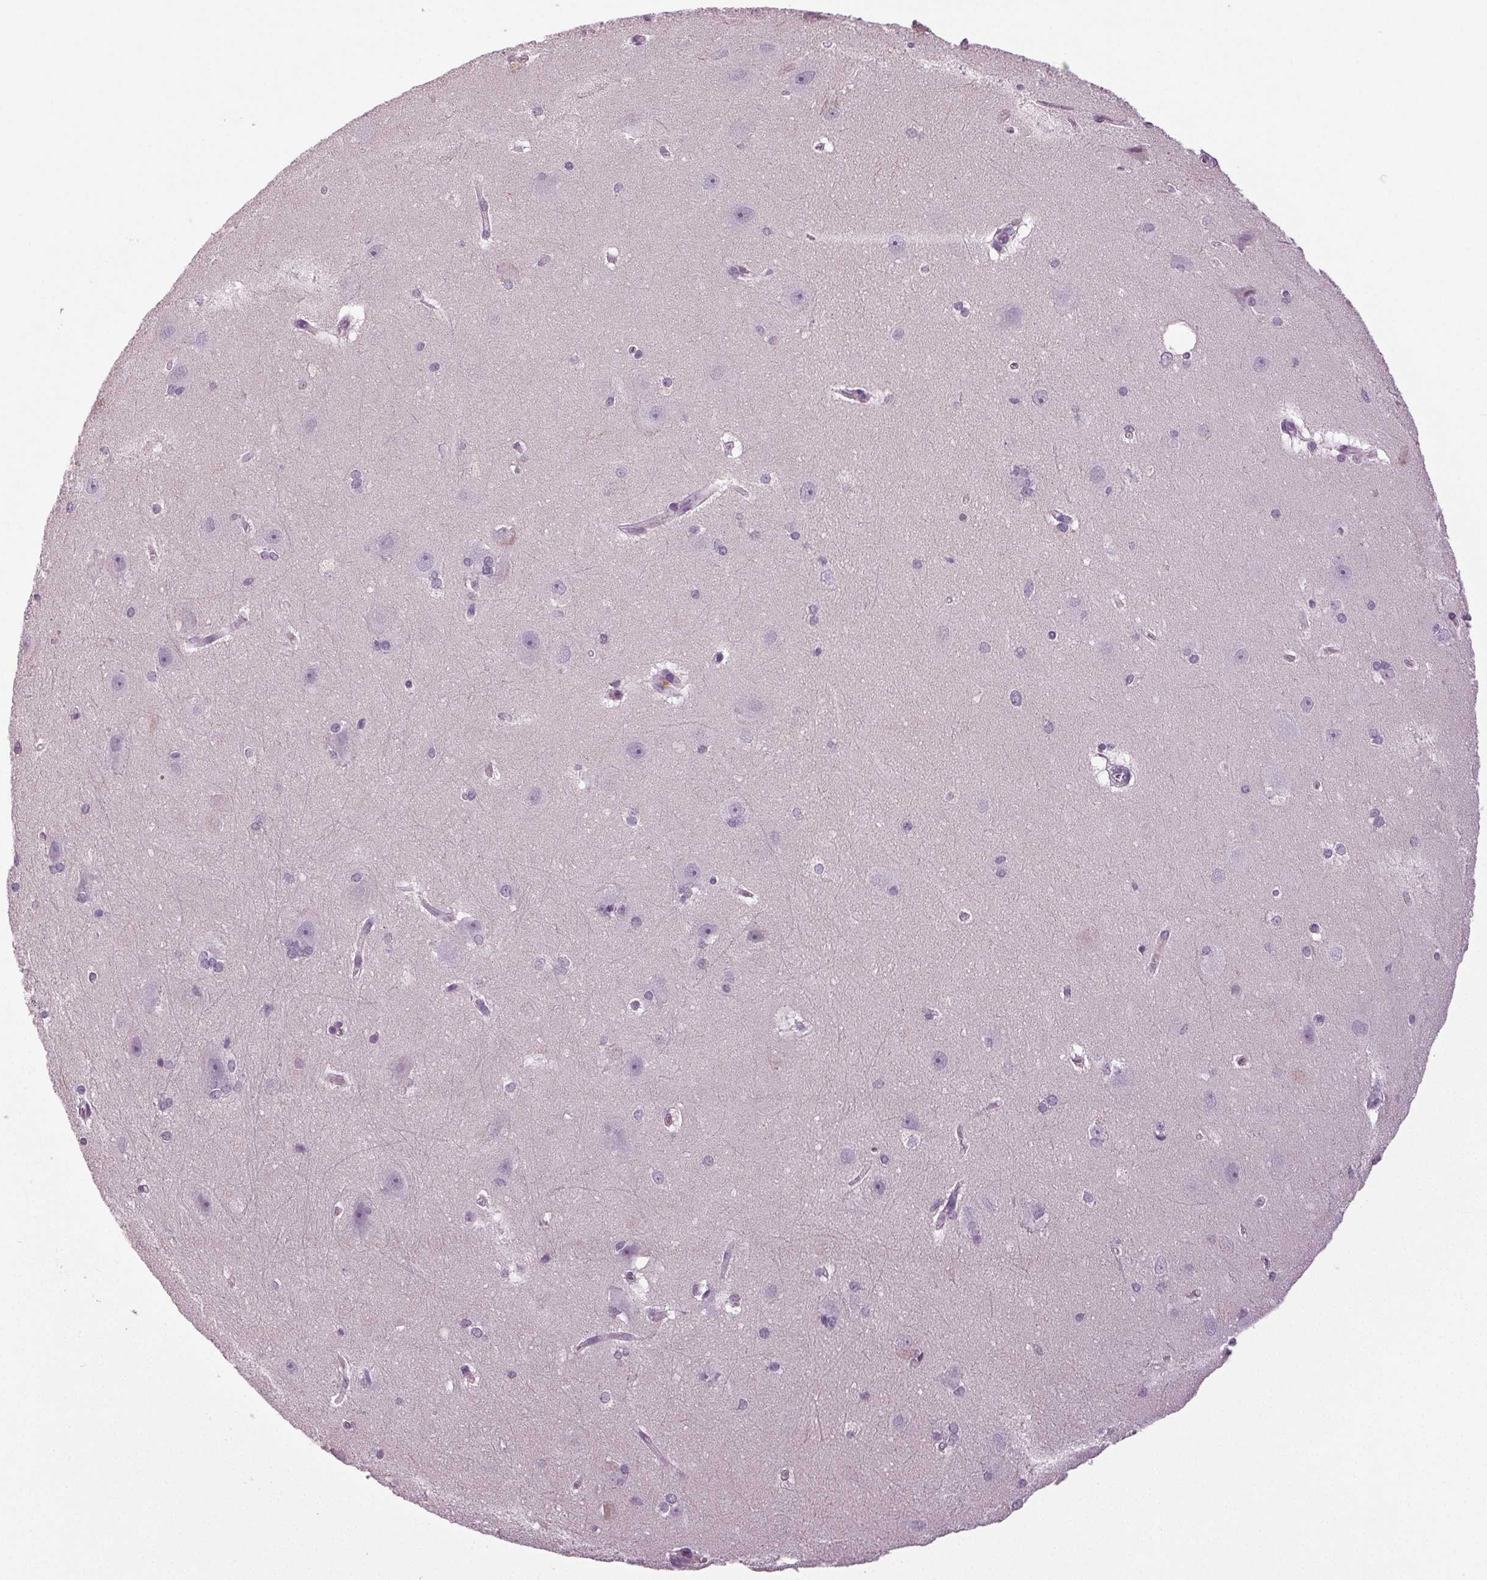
{"staining": {"intensity": "negative", "quantity": "none", "location": "none"}, "tissue": "hippocampus", "cell_type": "Glial cells", "image_type": "normal", "snomed": [{"axis": "morphology", "description": "Normal tissue, NOS"}, {"axis": "topography", "description": "Cerebral cortex"}, {"axis": "topography", "description": "Hippocampus"}], "caption": "IHC micrograph of benign hippocampus stained for a protein (brown), which exhibits no expression in glial cells. (DAB IHC visualized using brightfield microscopy, high magnification).", "gene": "DNAH12", "patient": {"sex": "female", "age": 19}}